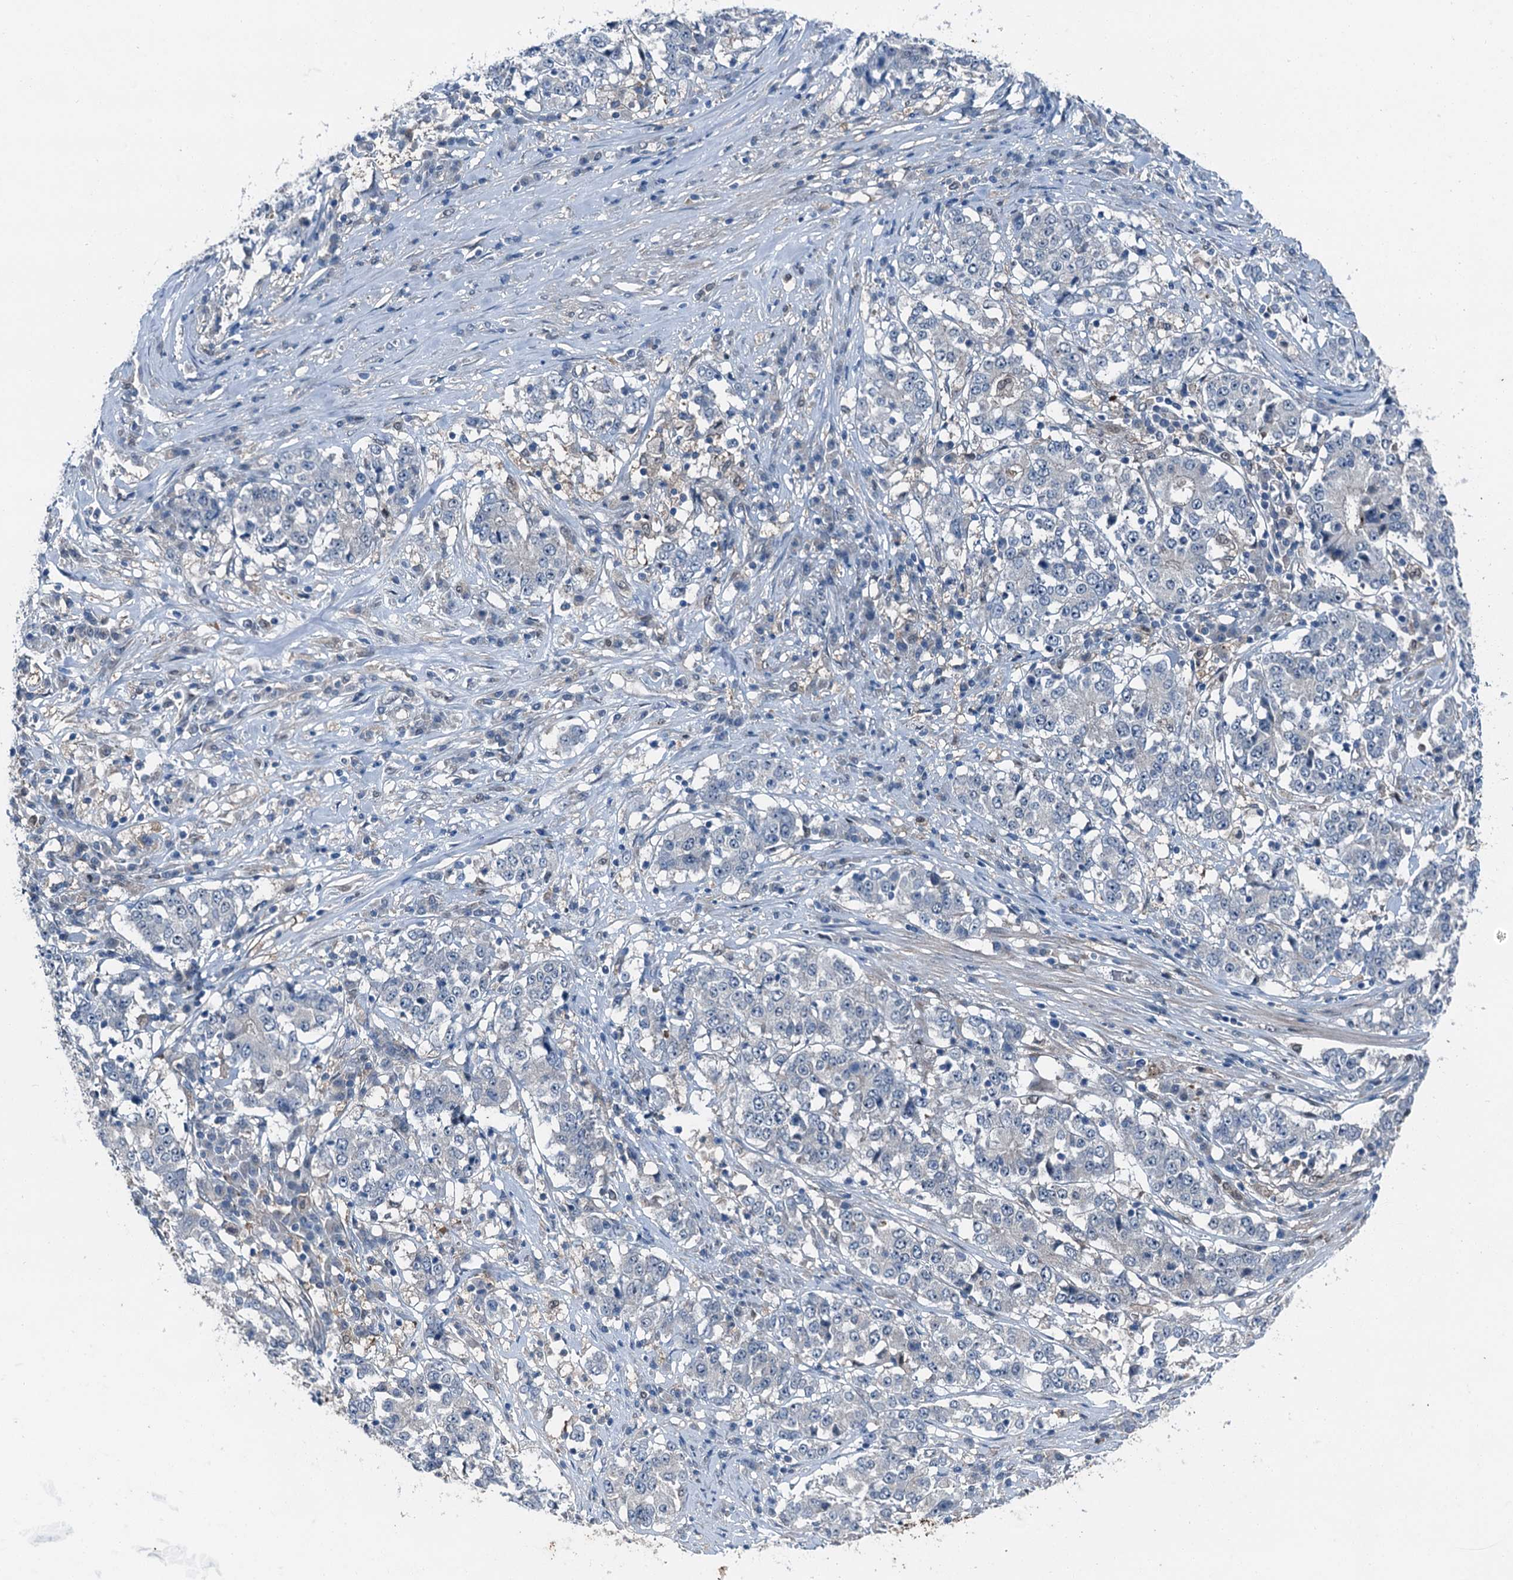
{"staining": {"intensity": "negative", "quantity": "none", "location": "none"}, "tissue": "stomach cancer", "cell_type": "Tumor cells", "image_type": "cancer", "snomed": [{"axis": "morphology", "description": "Adenocarcinoma, NOS"}, {"axis": "topography", "description": "Stomach"}], "caption": "Histopathology image shows no protein positivity in tumor cells of stomach cancer tissue. (DAB (3,3'-diaminobenzidine) immunohistochemistry visualized using brightfield microscopy, high magnification).", "gene": "RNH1", "patient": {"sex": "male", "age": 59}}